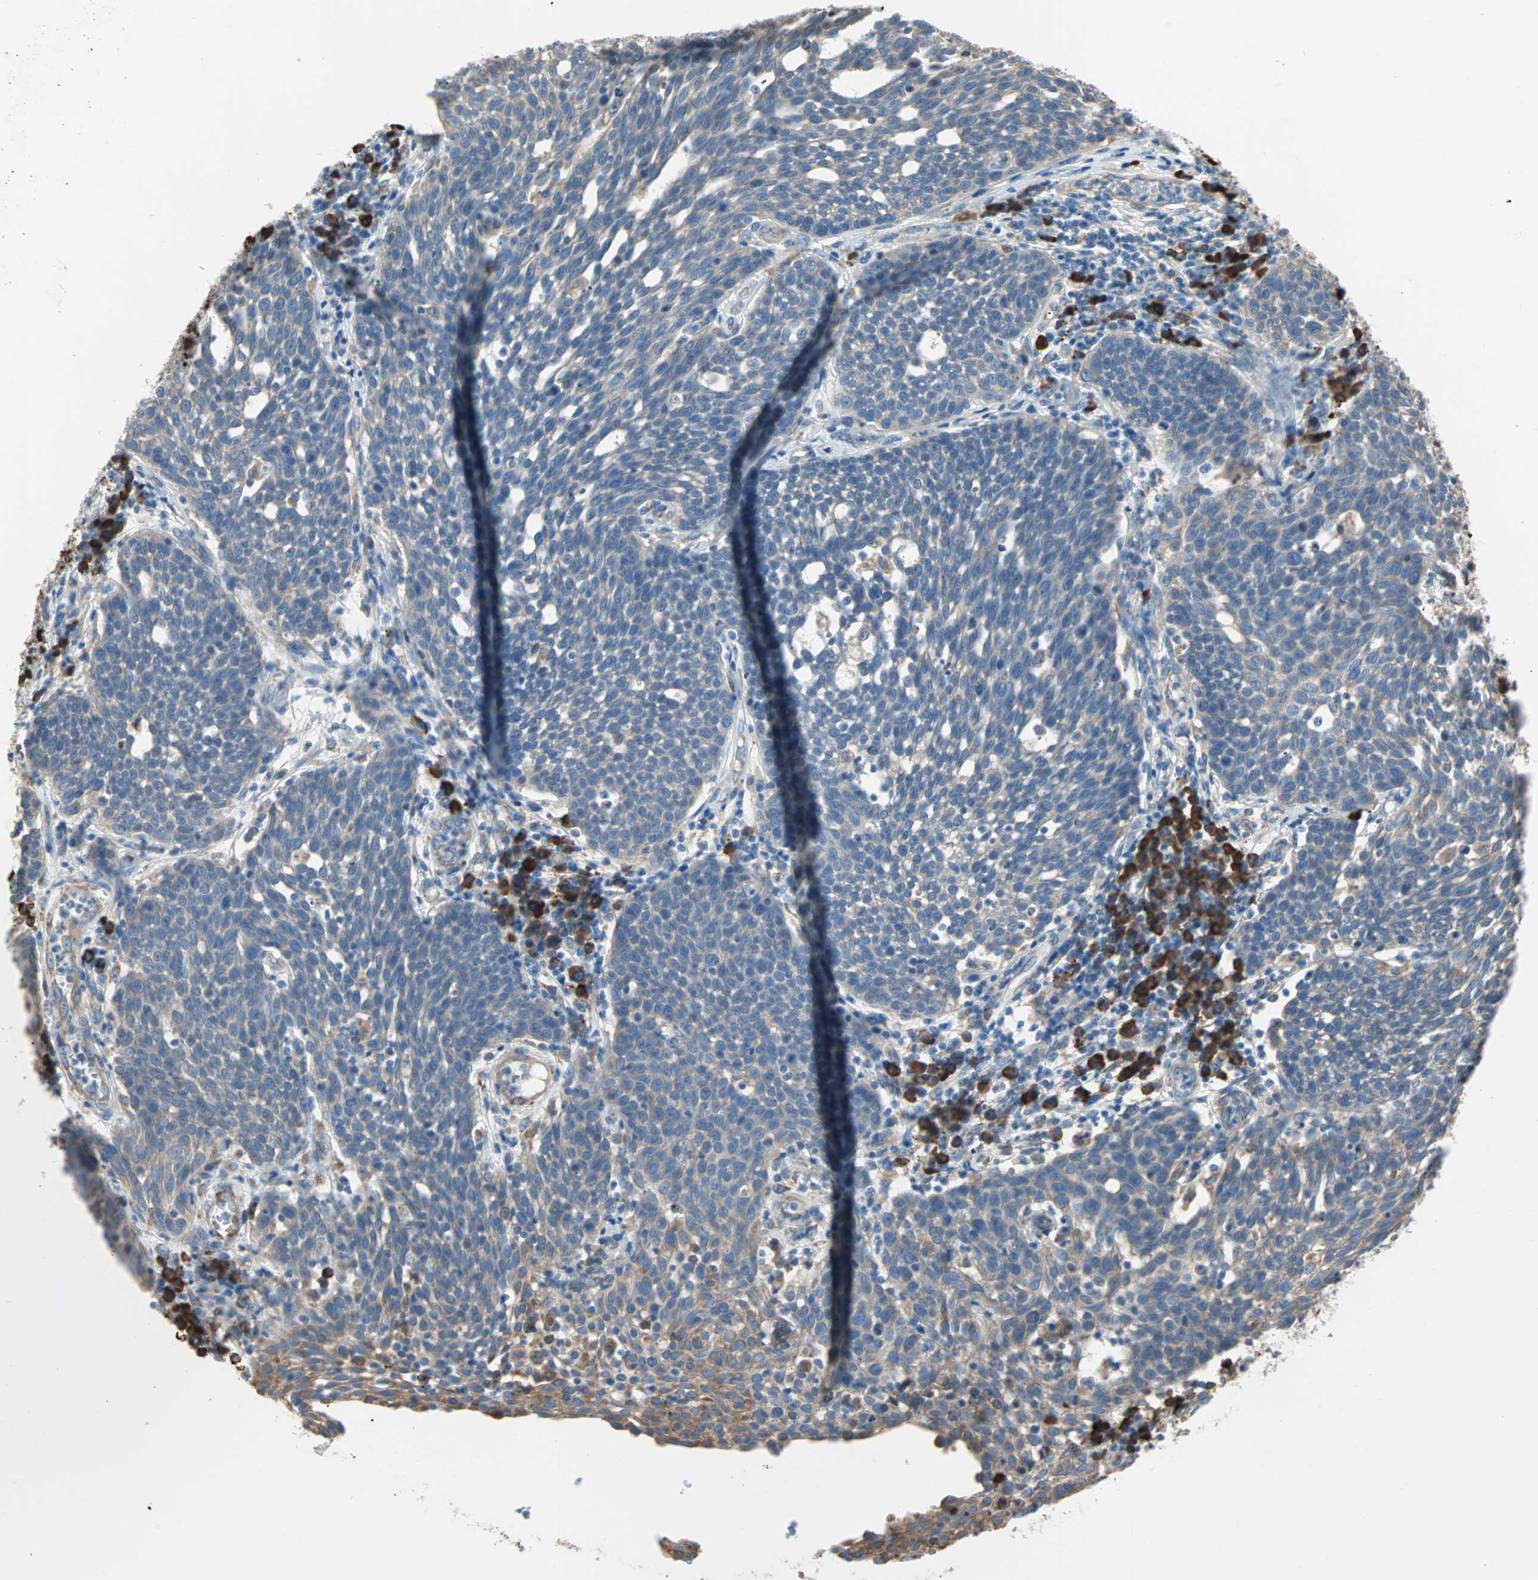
{"staining": {"intensity": "weak", "quantity": ">75%", "location": "cytoplasmic/membranous"}, "tissue": "cervical cancer", "cell_type": "Tumor cells", "image_type": "cancer", "snomed": [{"axis": "morphology", "description": "Squamous cell carcinoma, NOS"}, {"axis": "topography", "description": "Cervix"}], "caption": "This histopathology image displays cervical squamous cell carcinoma stained with immunohistochemistry (IHC) to label a protein in brown. The cytoplasmic/membranous of tumor cells show weak positivity for the protein. Nuclei are counter-stained blue.", "gene": "PLCXD1", "patient": {"sex": "female", "age": 34}}